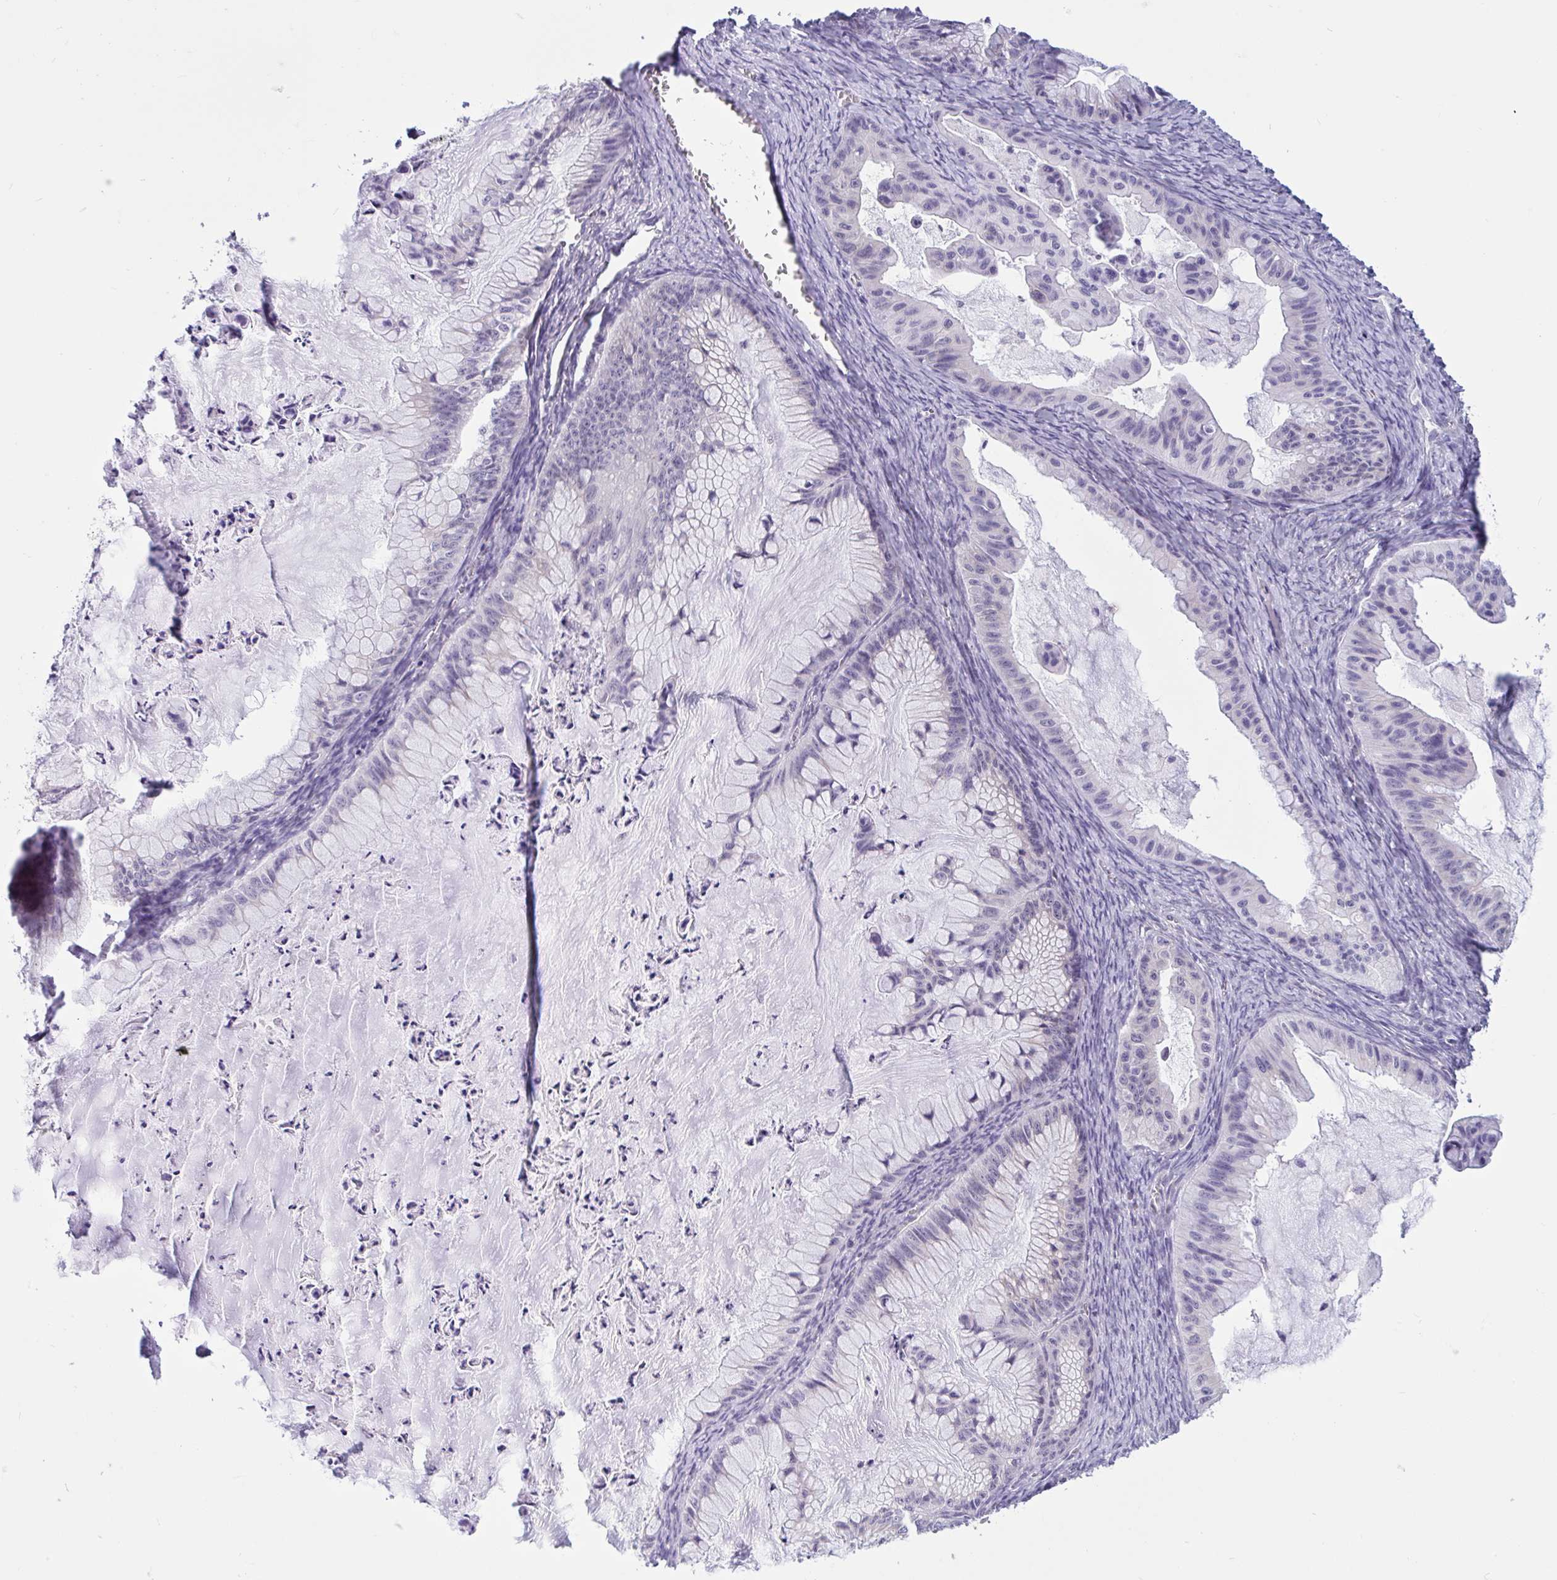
{"staining": {"intensity": "negative", "quantity": "none", "location": "none"}, "tissue": "ovarian cancer", "cell_type": "Tumor cells", "image_type": "cancer", "snomed": [{"axis": "morphology", "description": "Cystadenocarcinoma, mucinous, NOS"}, {"axis": "topography", "description": "Ovary"}], "caption": "This photomicrograph is of ovarian cancer stained with immunohistochemistry (IHC) to label a protein in brown with the nuclei are counter-stained blue. There is no expression in tumor cells. (Stains: DAB immunohistochemistry with hematoxylin counter stain, Microscopy: brightfield microscopy at high magnification).", "gene": "CAMLG", "patient": {"sex": "female", "age": 72}}